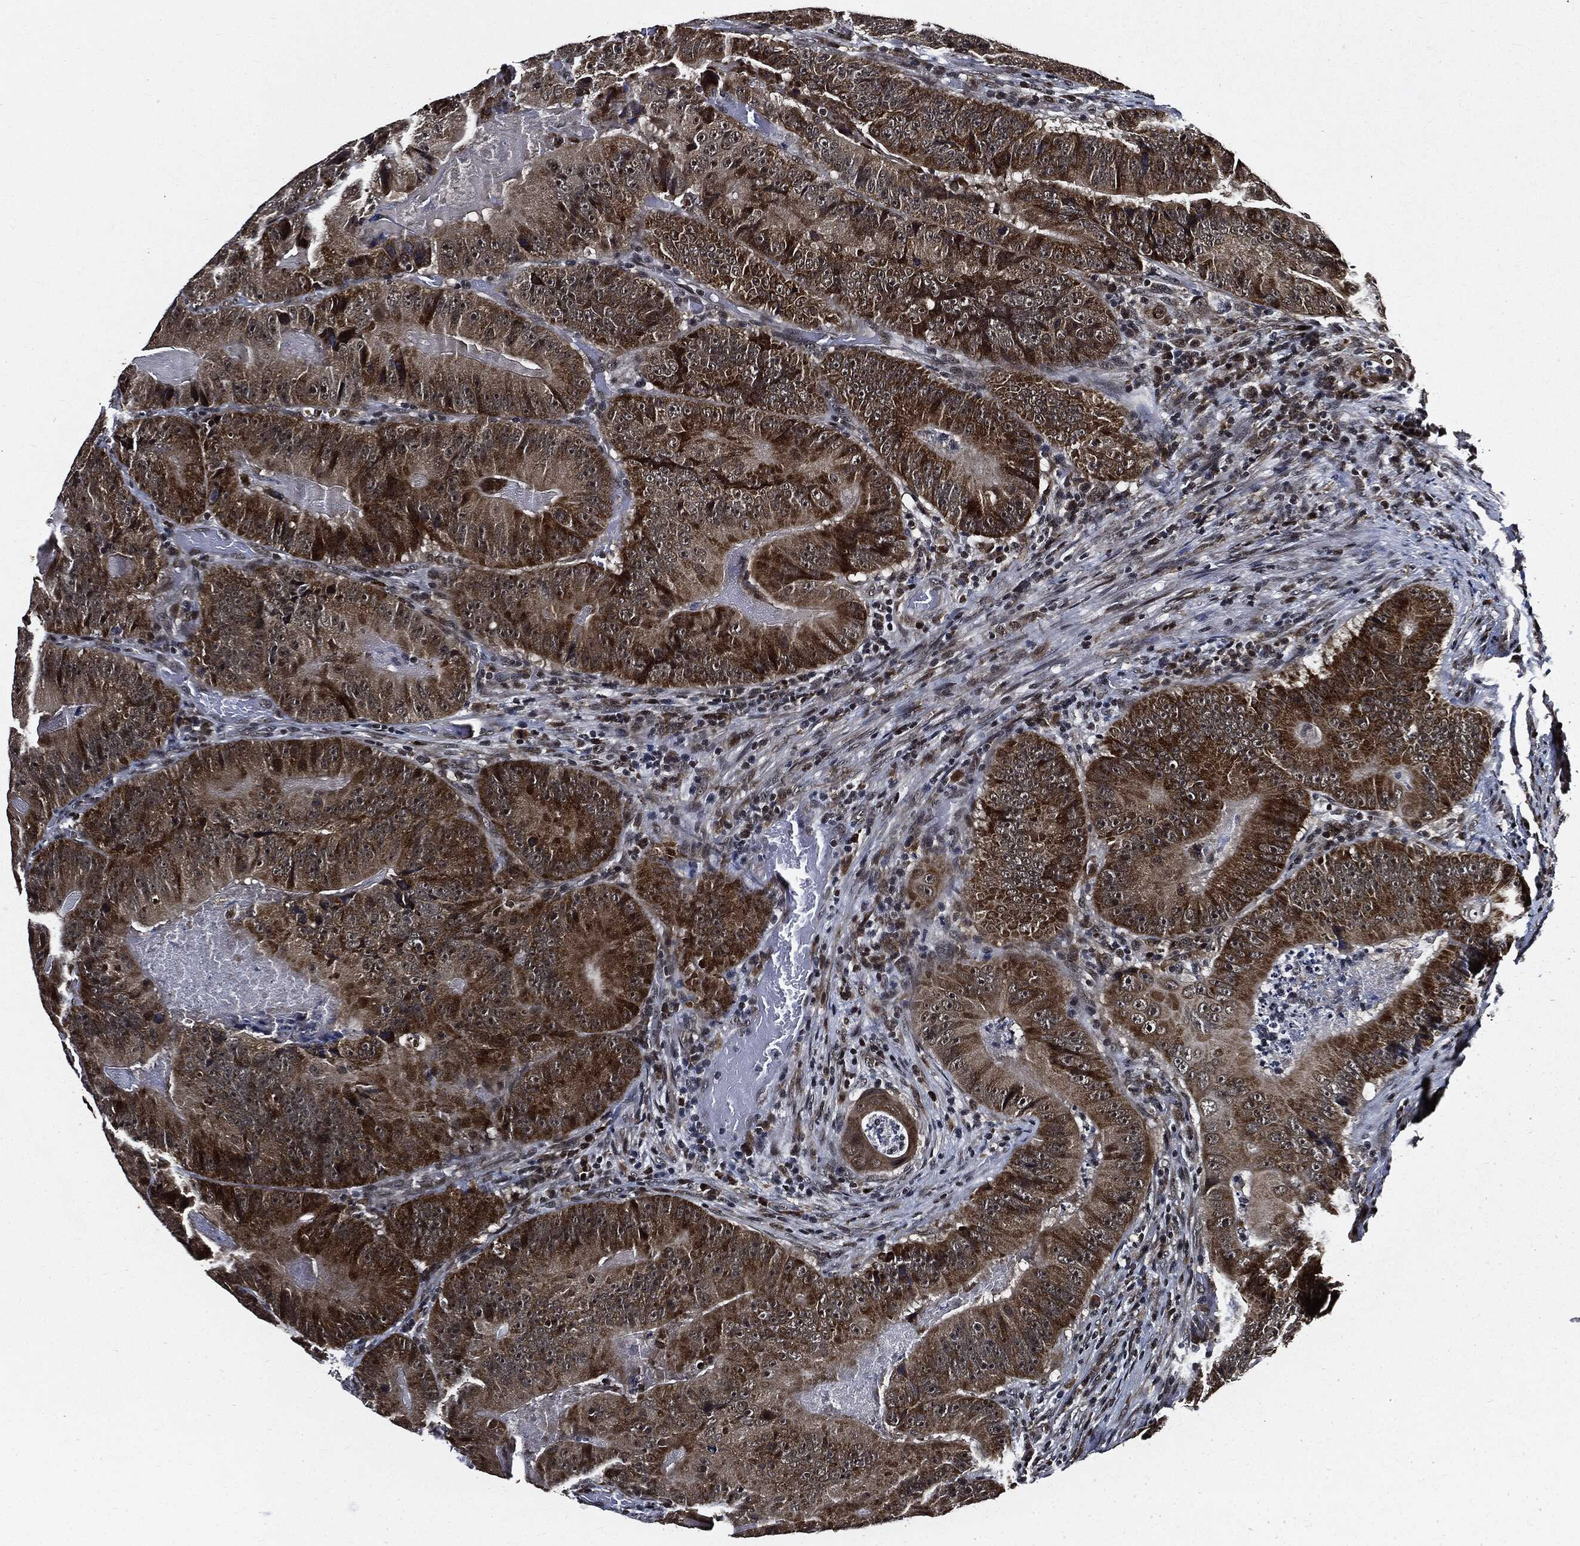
{"staining": {"intensity": "moderate", "quantity": ">75%", "location": "cytoplasmic/membranous"}, "tissue": "colorectal cancer", "cell_type": "Tumor cells", "image_type": "cancer", "snomed": [{"axis": "morphology", "description": "Adenocarcinoma, NOS"}, {"axis": "topography", "description": "Colon"}], "caption": "Immunohistochemical staining of adenocarcinoma (colorectal) exhibits medium levels of moderate cytoplasmic/membranous protein expression in approximately >75% of tumor cells.", "gene": "SUGT1", "patient": {"sex": "female", "age": 86}}